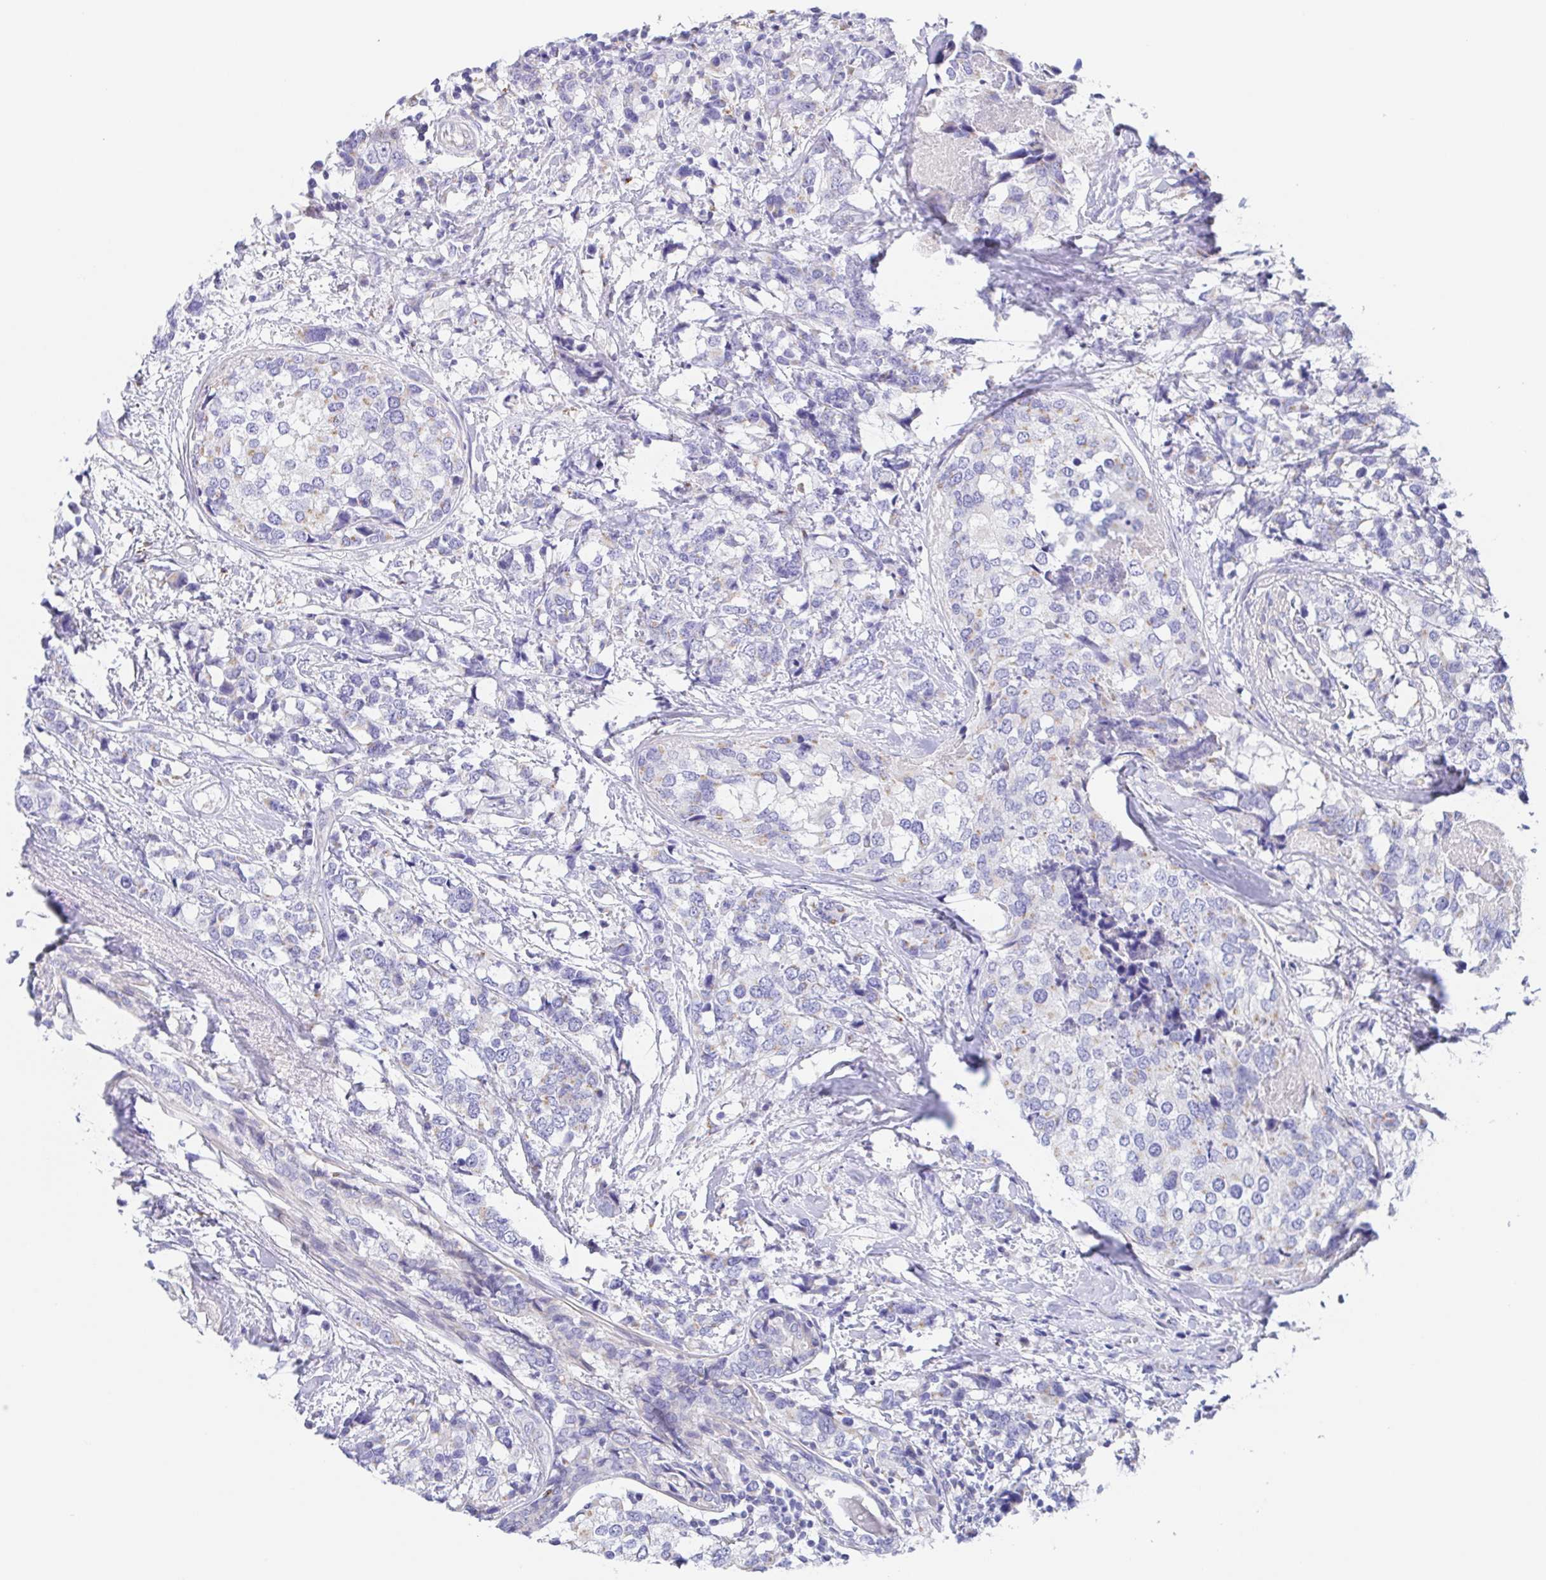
{"staining": {"intensity": "negative", "quantity": "none", "location": "none"}, "tissue": "breast cancer", "cell_type": "Tumor cells", "image_type": "cancer", "snomed": [{"axis": "morphology", "description": "Lobular carcinoma"}, {"axis": "topography", "description": "Breast"}], "caption": "There is no significant staining in tumor cells of breast lobular carcinoma. (Brightfield microscopy of DAB immunohistochemistry (IHC) at high magnification).", "gene": "SCG3", "patient": {"sex": "female", "age": 59}}